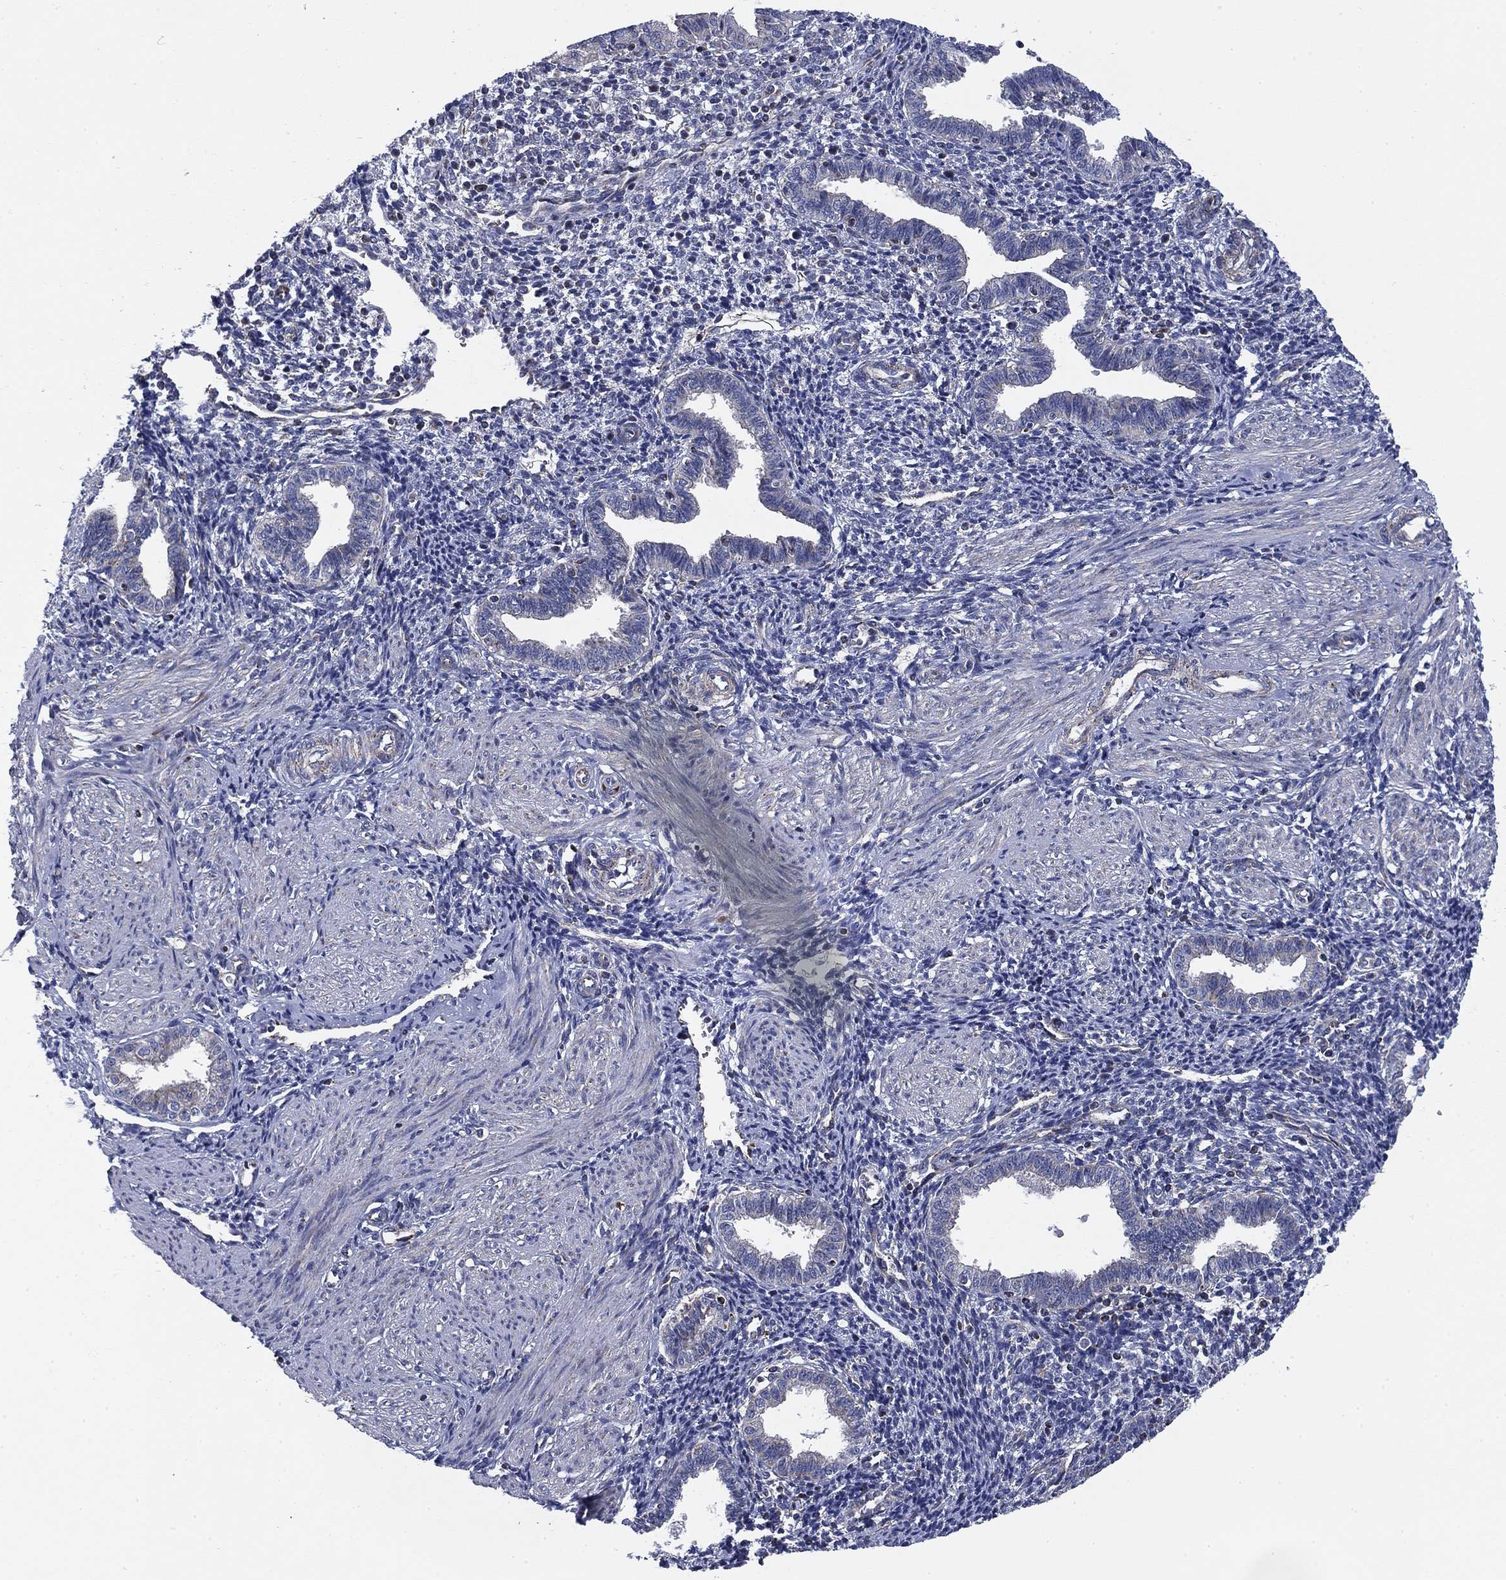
{"staining": {"intensity": "negative", "quantity": "none", "location": "none"}, "tissue": "endometrium", "cell_type": "Cells in endometrial stroma", "image_type": "normal", "snomed": [{"axis": "morphology", "description": "Normal tissue, NOS"}, {"axis": "topography", "description": "Endometrium"}], "caption": "Immunohistochemistry of normal endometrium reveals no expression in cells in endometrial stroma.", "gene": "NACAD", "patient": {"sex": "female", "age": 37}}